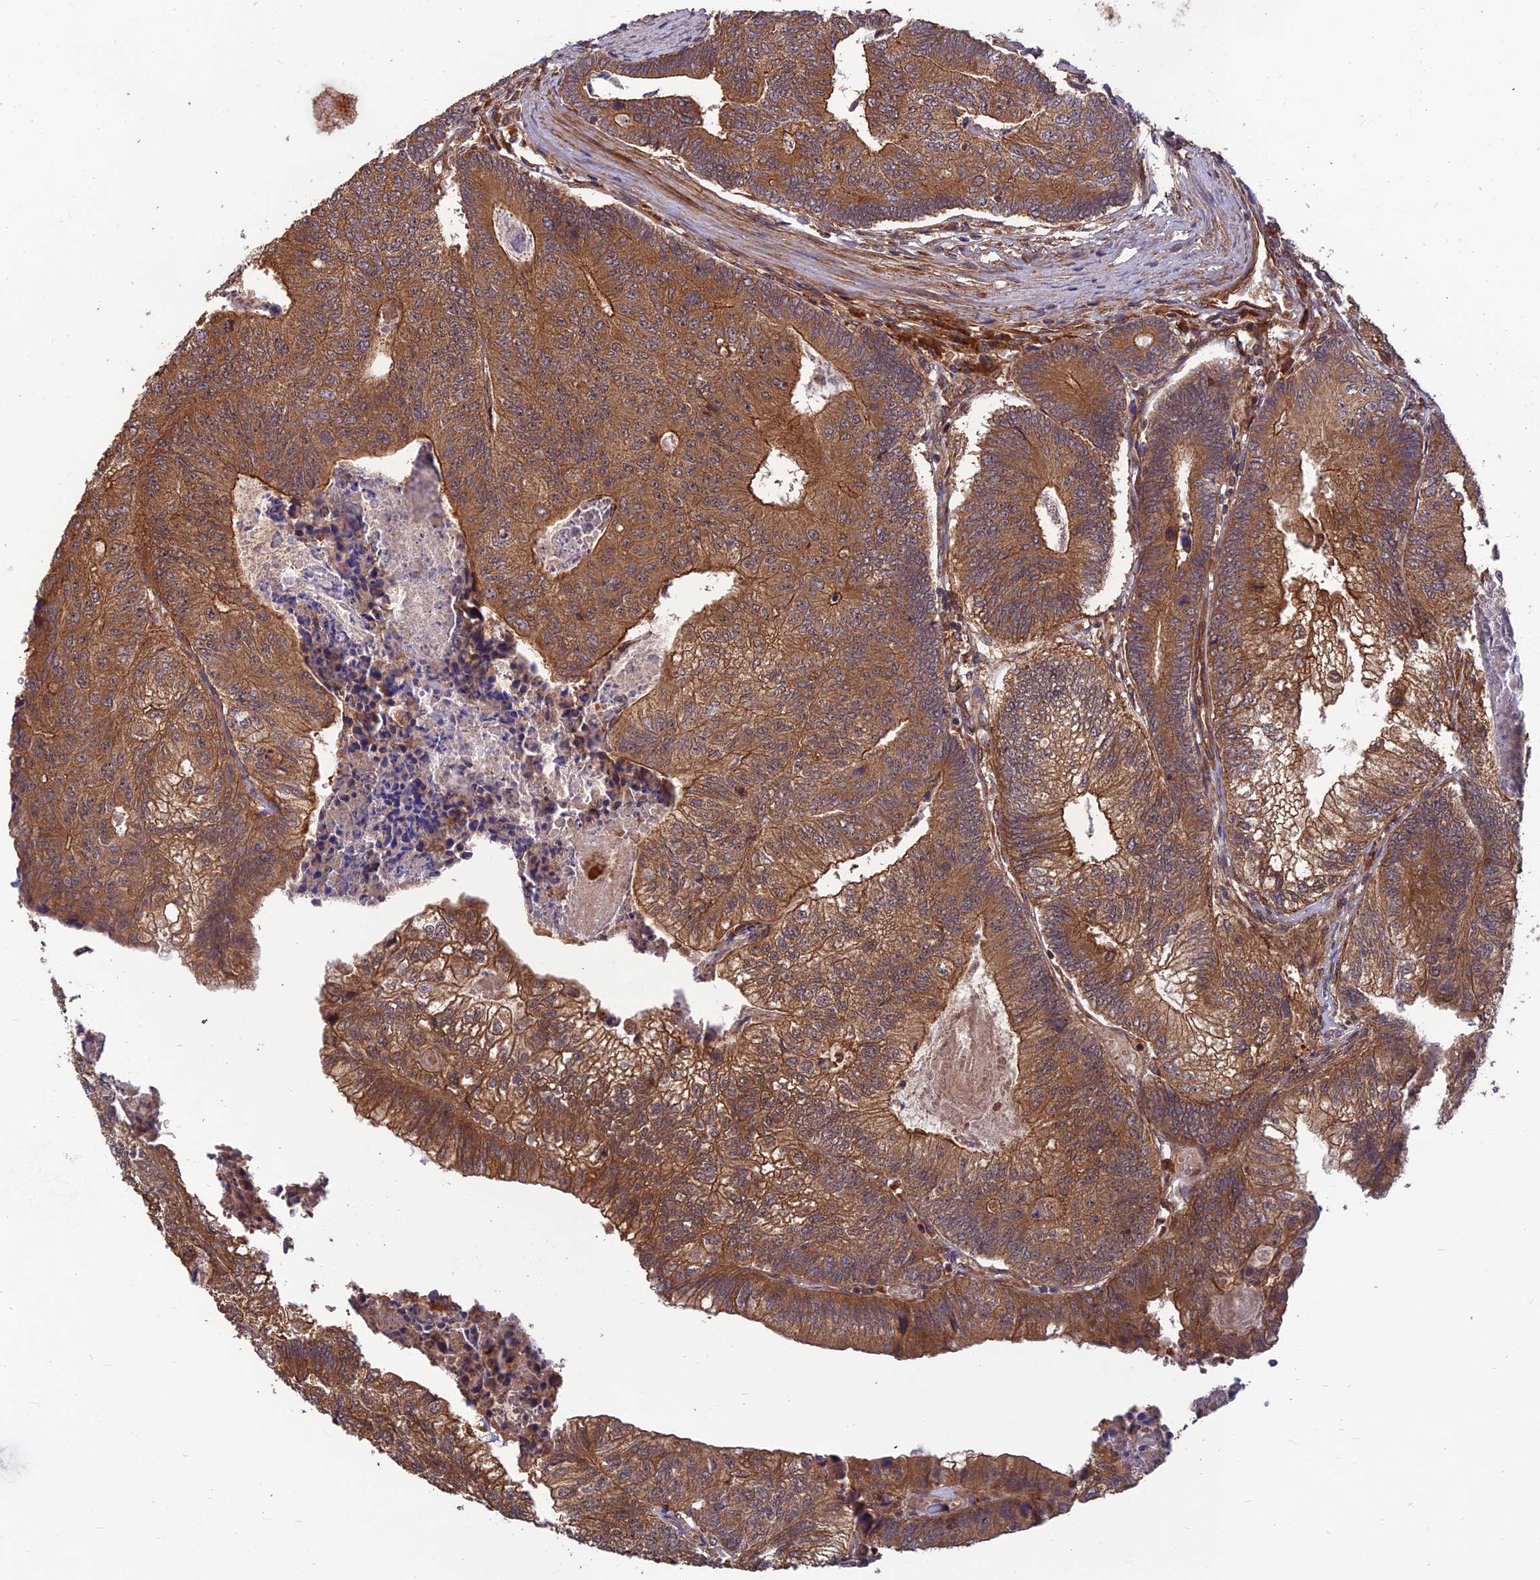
{"staining": {"intensity": "moderate", "quantity": ">75%", "location": "cytoplasmic/membranous"}, "tissue": "colorectal cancer", "cell_type": "Tumor cells", "image_type": "cancer", "snomed": [{"axis": "morphology", "description": "Adenocarcinoma, NOS"}, {"axis": "topography", "description": "Colon"}], "caption": "A high-resolution micrograph shows immunohistochemistry (IHC) staining of colorectal adenocarcinoma, which demonstrates moderate cytoplasmic/membranous staining in about >75% of tumor cells.", "gene": "RELCH", "patient": {"sex": "female", "age": 67}}